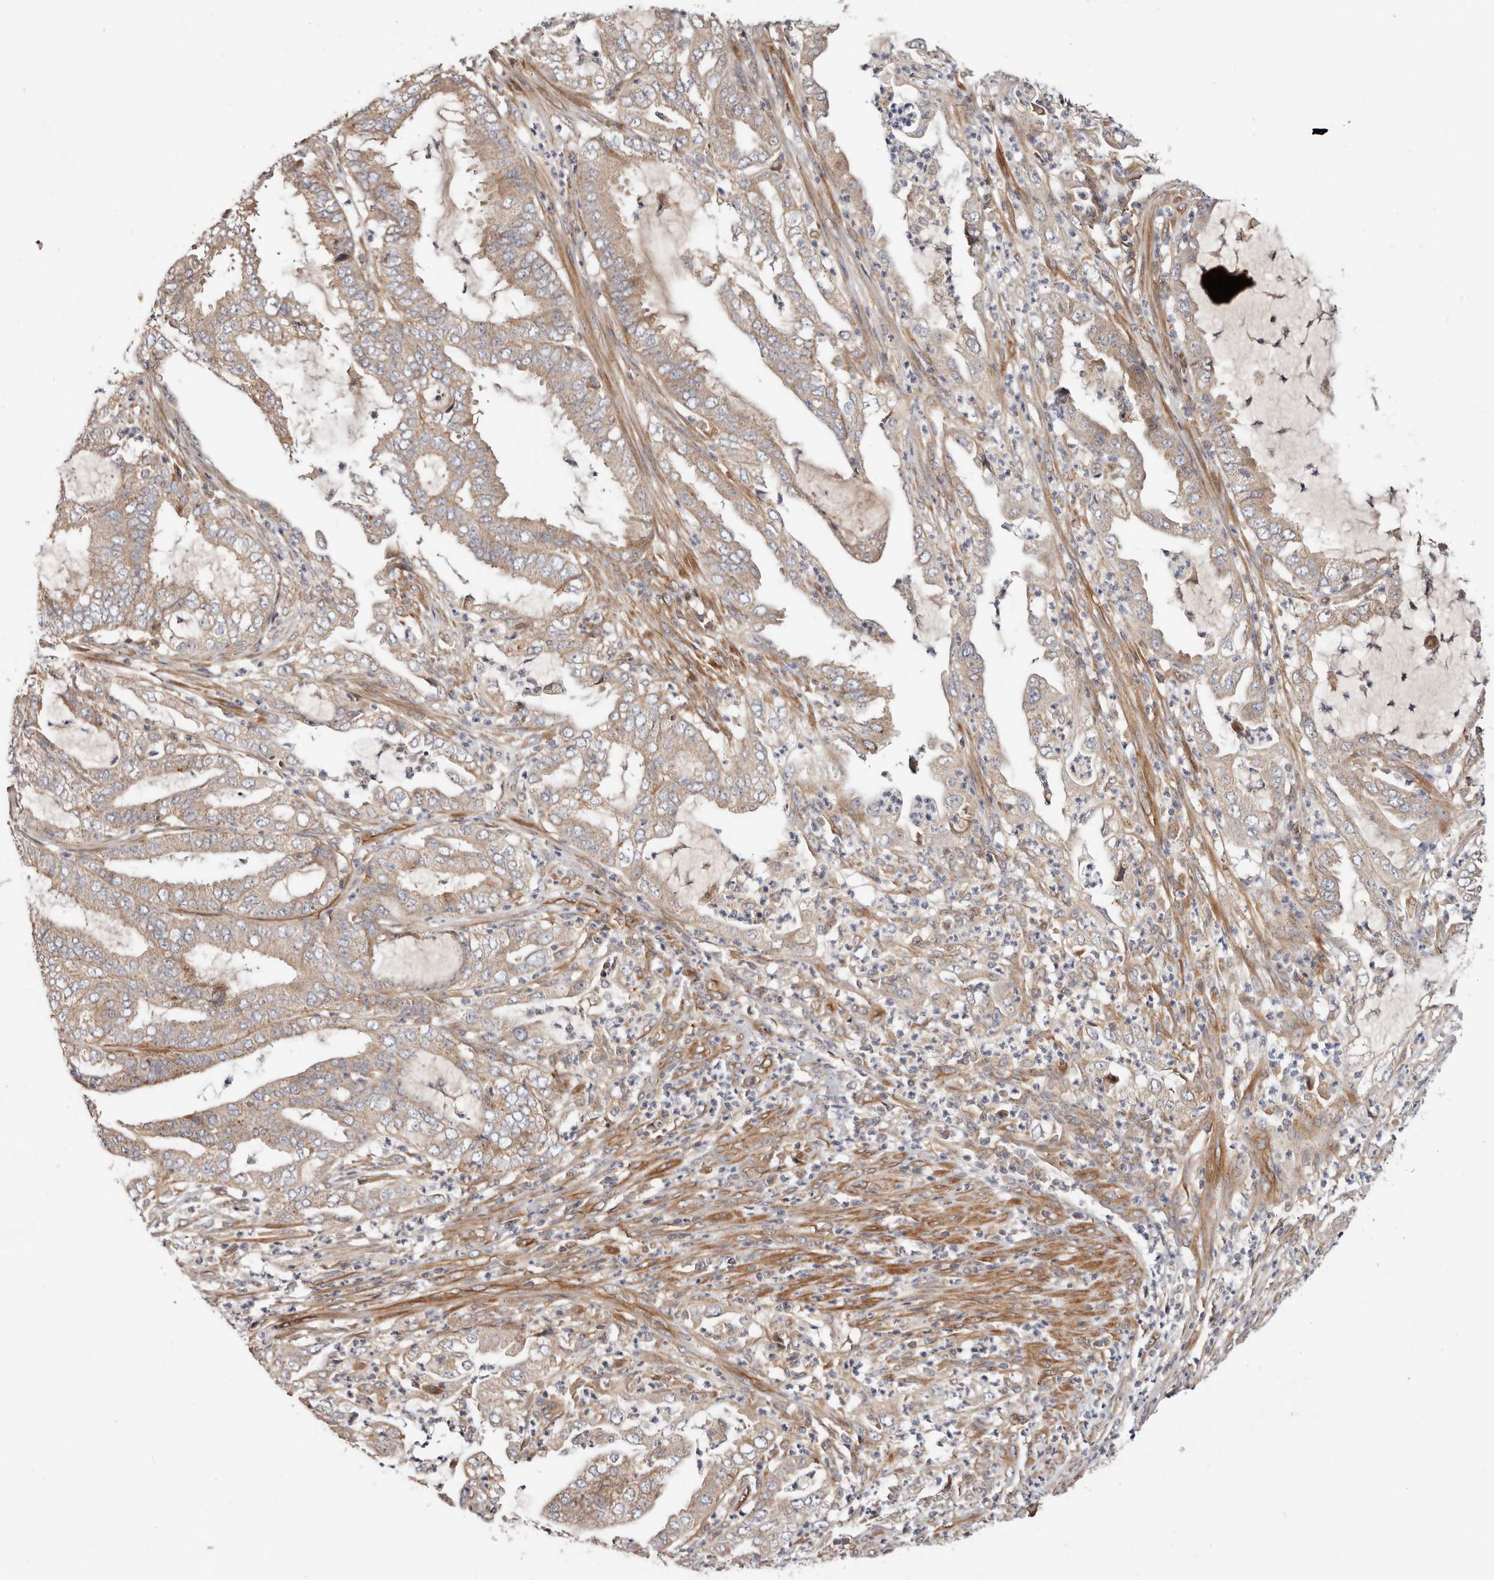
{"staining": {"intensity": "weak", "quantity": ">75%", "location": "cytoplasmic/membranous"}, "tissue": "endometrial cancer", "cell_type": "Tumor cells", "image_type": "cancer", "snomed": [{"axis": "morphology", "description": "Adenocarcinoma, NOS"}, {"axis": "topography", "description": "Endometrium"}], "caption": "Protein expression analysis of adenocarcinoma (endometrial) demonstrates weak cytoplasmic/membranous positivity in about >75% of tumor cells.", "gene": "MACF1", "patient": {"sex": "female", "age": 51}}